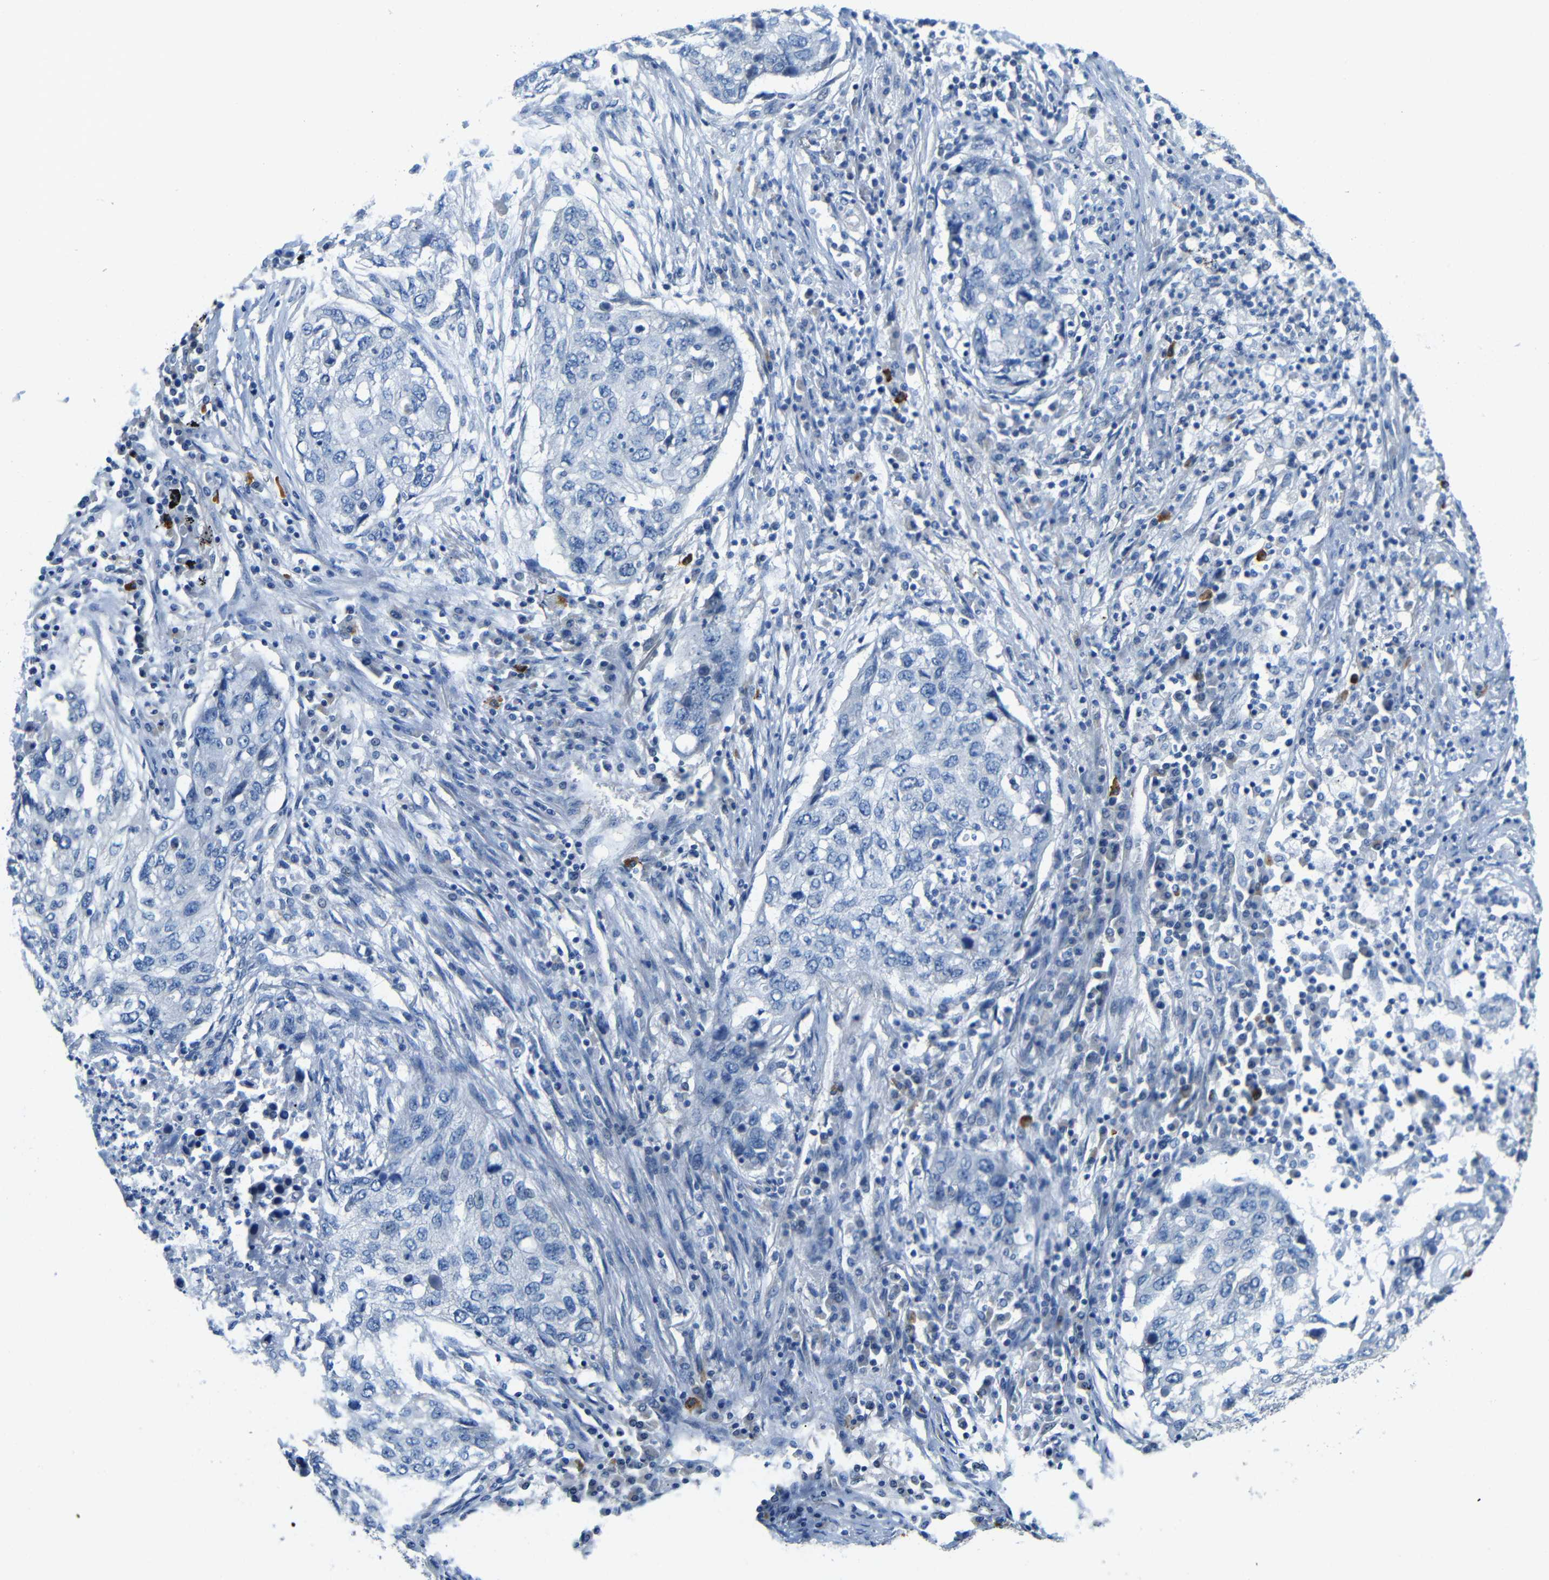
{"staining": {"intensity": "negative", "quantity": "none", "location": "none"}, "tissue": "lung cancer", "cell_type": "Tumor cells", "image_type": "cancer", "snomed": [{"axis": "morphology", "description": "Squamous cell carcinoma, NOS"}, {"axis": "topography", "description": "Lung"}], "caption": "A high-resolution histopathology image shows IHC staining of lung squamous cell carcinoma, which demonstrates no significant staining in tumor cells. Brightfield microscopy of immunohistochemistry stained with DAB (brown) and hematoxylin (blue), captured at high magnification.", "gene": "NEGR1", "patient": {"sex": "female", "age": 63}}